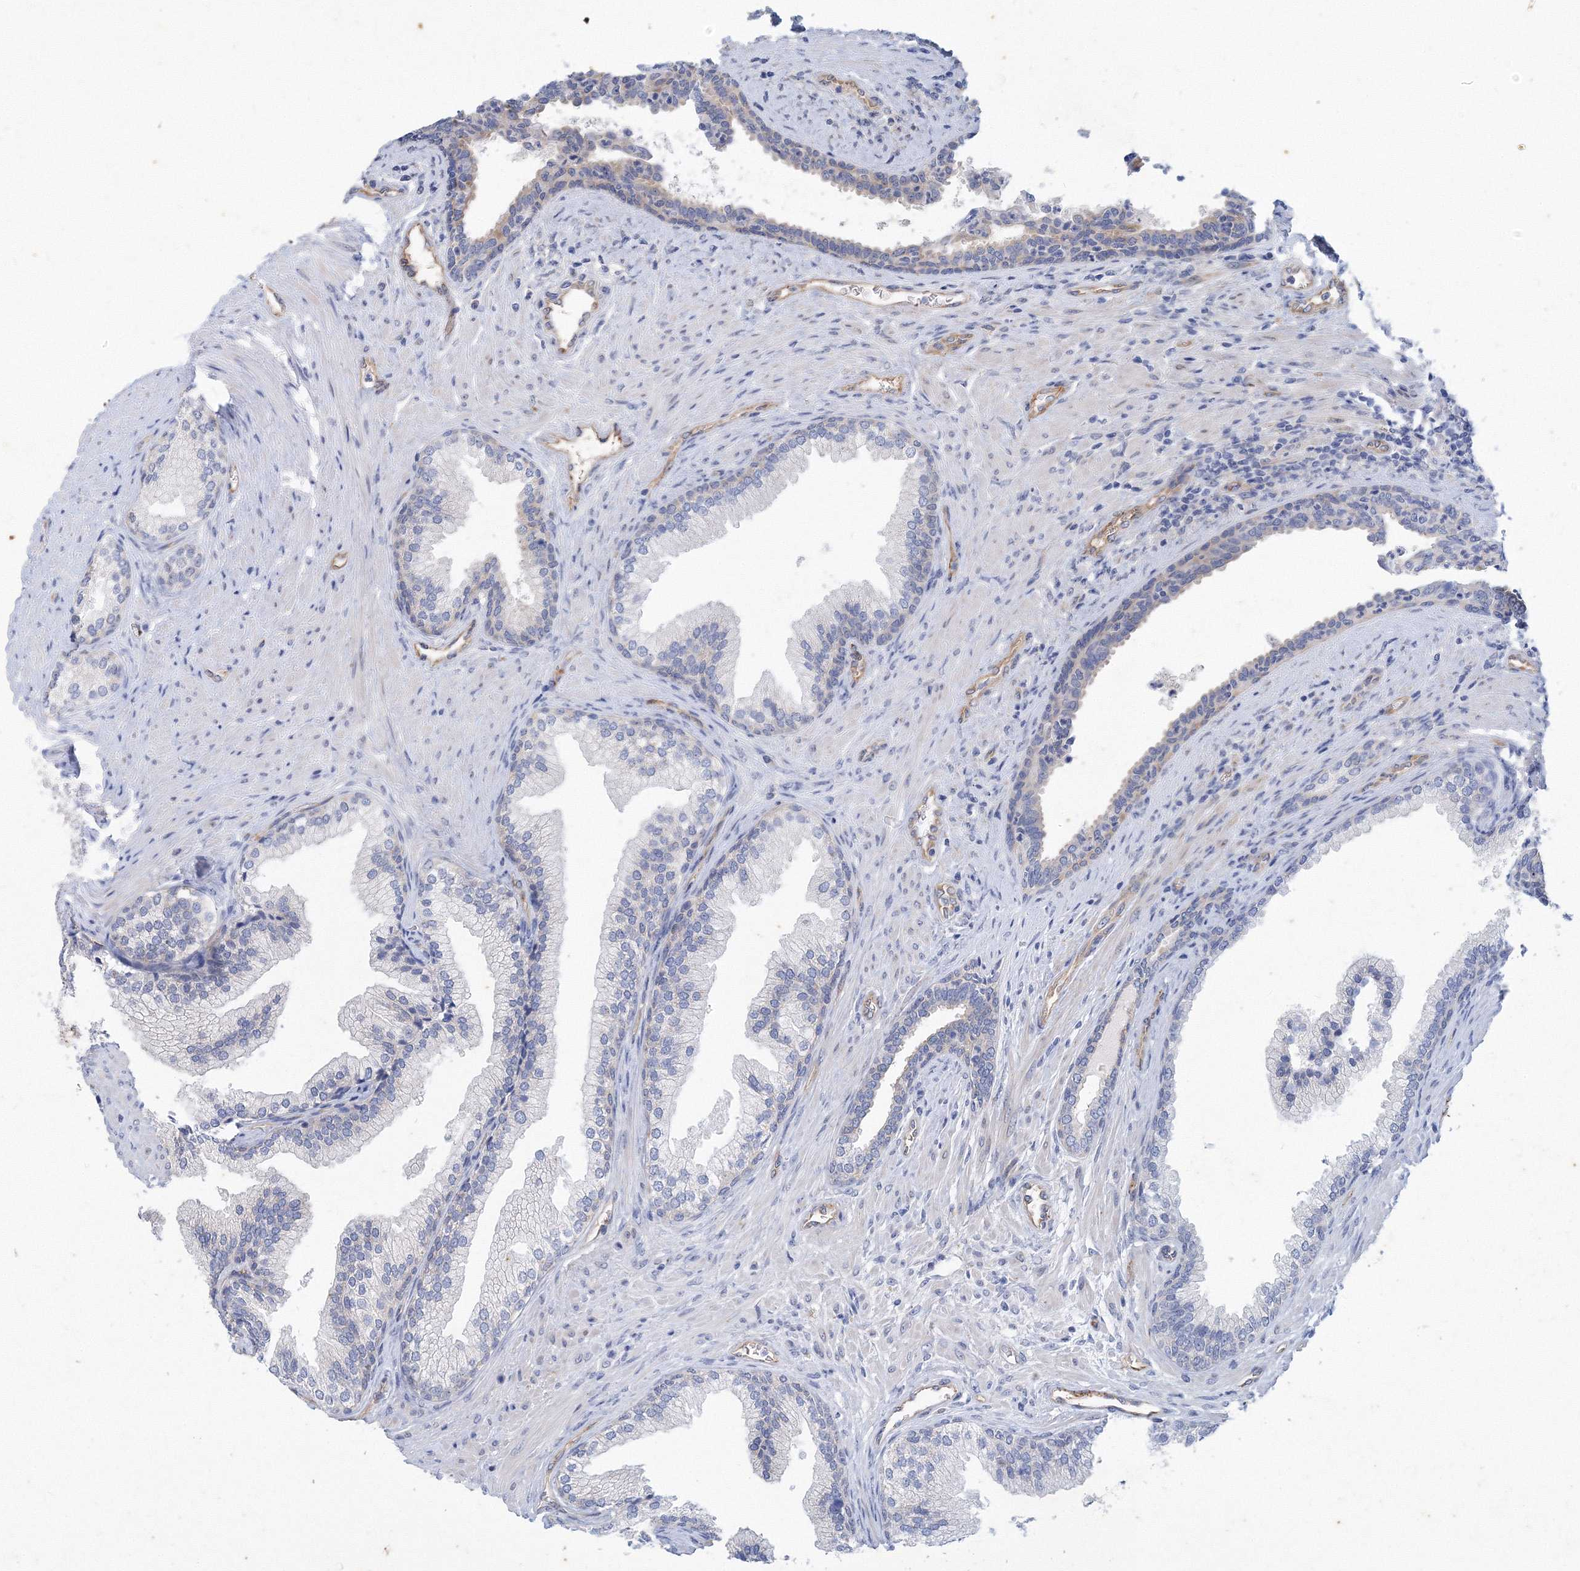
{"staining": {"intensity": "negative", "quantity": "none", "location": "none"}, "tissue": "prostate", "cell_type": "Glandular cells", "image_type": "normal", "snomed": [{"axis": "morphology", "description": "Normal tissue, NOS"}, {"axis": "topography", "description": "Prostate"}], "caption": "Glandular cells are negative for protein expression in benign human prostate.", "gene": "TANC1", "patient": {"sex": "male", "age": 76}}